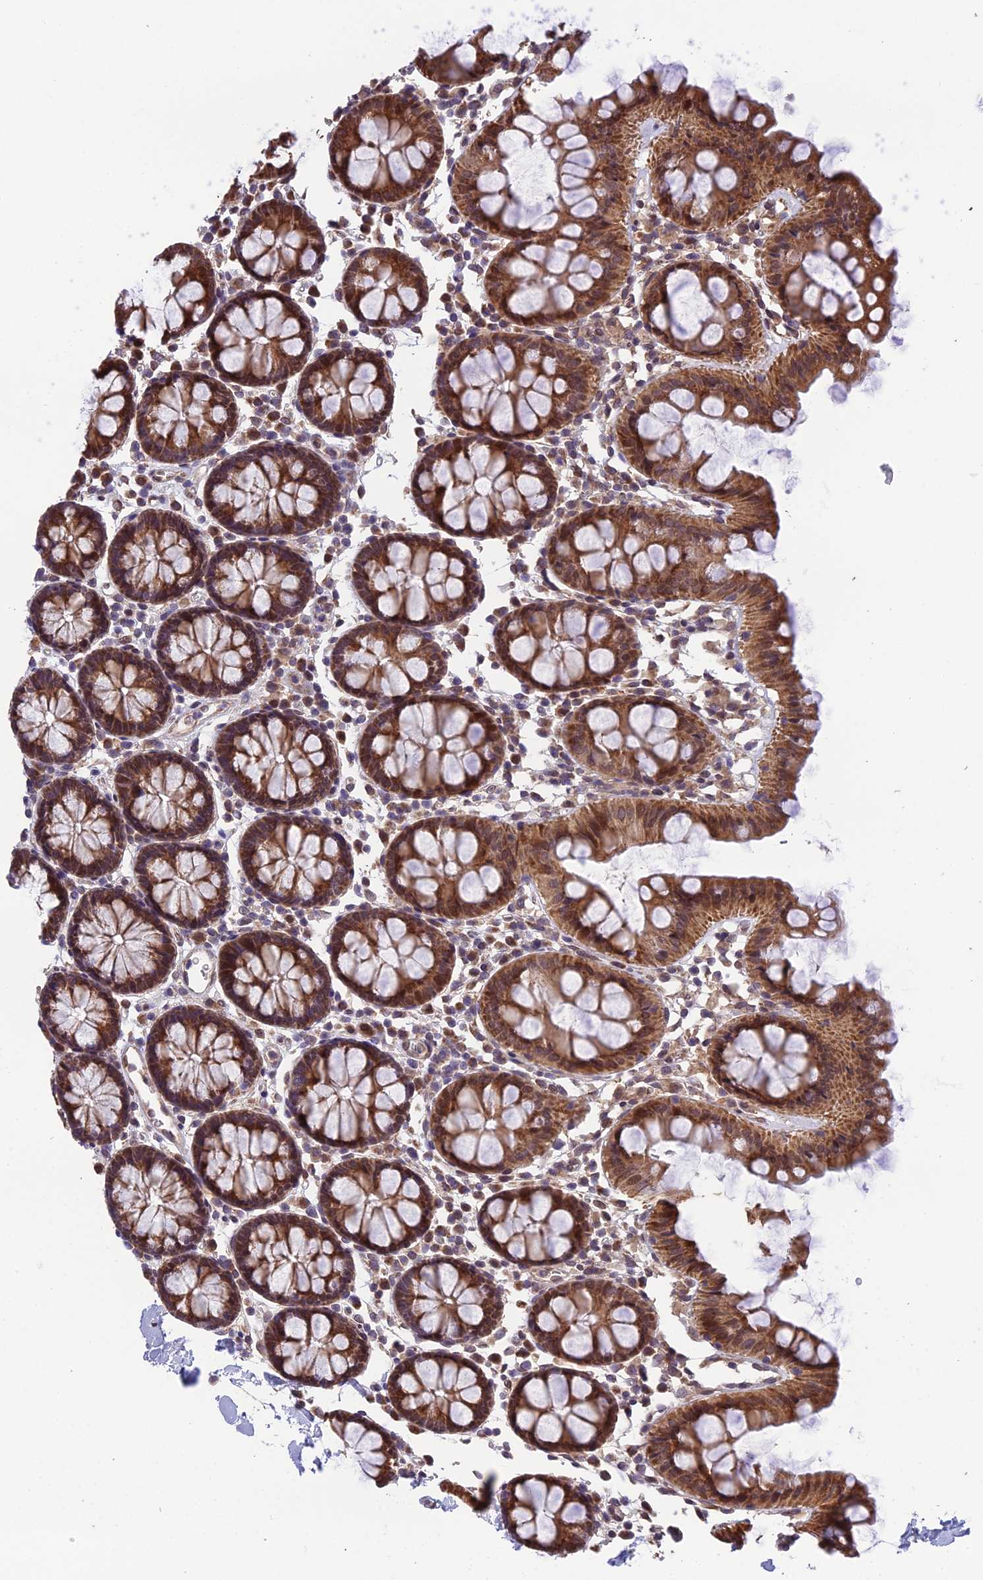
{"staining": {"intensity": "weak", "quantity": ">75%", "location": "cytoplasmic/membranous"}, "tissue": "colon", "cell_type": "Endothelial cells", "image_type": "normal", "snomed": [{"axis": "morphology", "description": "Normal tissue, NOS"}, {"axis": "topography", "description": "Colon"}], "caption": "Endothelial cells show weak cytoplasmic/membranous positivity in approximately >75% of cells in benign colon.", "gene": "CYP2R1", "patient": {"sex": "male", "age": 75}}